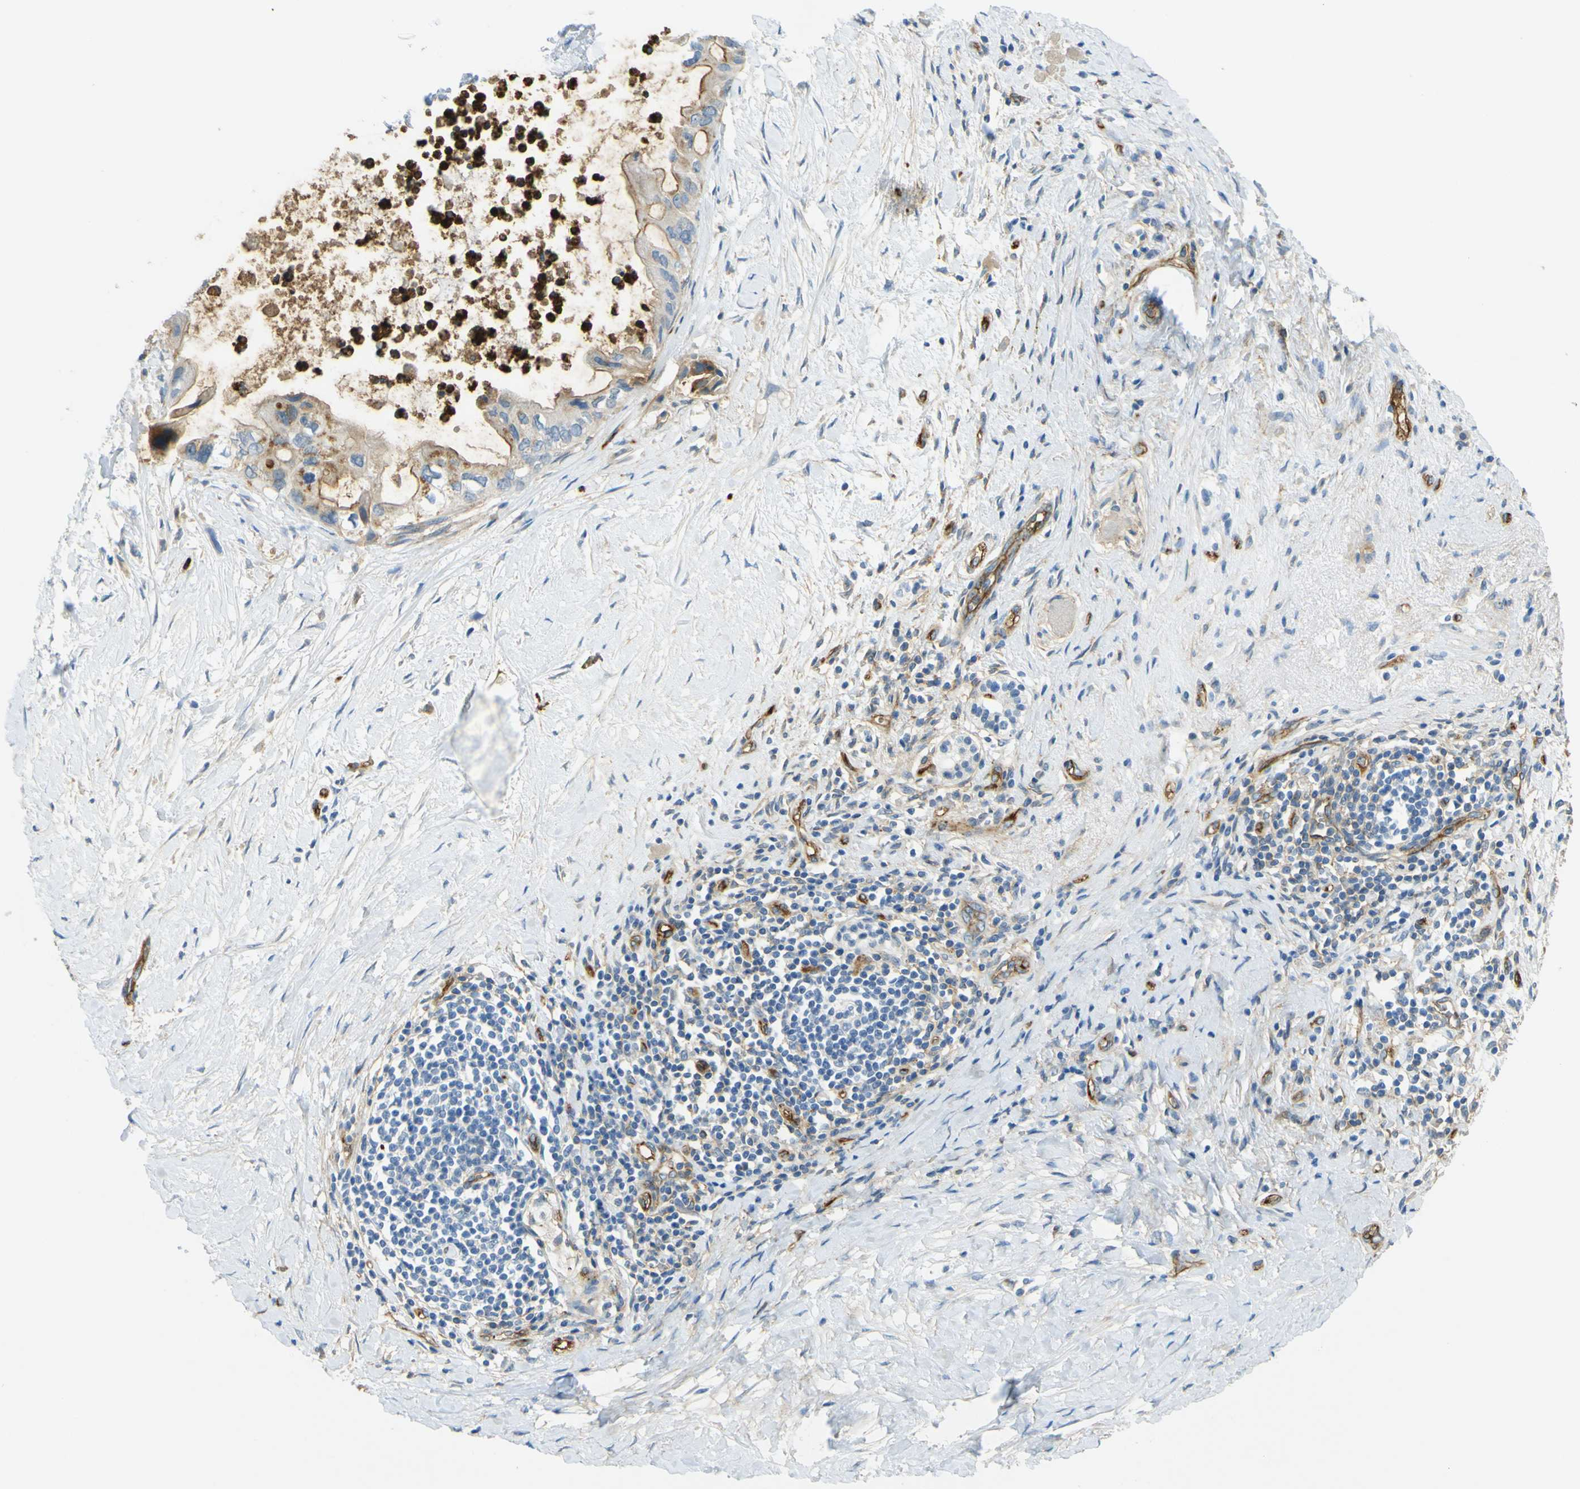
{"staining": {"intensity": "moderate", "quantity": "25%-75%", "location": "cytoplasmic/membranous"}, "tissue": "pancreatic cancer", "cell_type": "Tumor cells", "image_type": "cancer", "snomed": [{"axis": "morphology", "description": "Adenocarcinoma, NOS"}, {"axis": "topography", "description": "Pancreas"}], "caption": "Moderate cytoplasmic/membranous positivity is present in about 25%-75% of tumor cells in pancreatic adenocarcinoma. (Stains: DAB in brown, nuclei in blue, Microscopy: brightfield microscopy at high magnification).", "gene": "PLXDC1", "patient": {"sex": "male", "age": 55}}